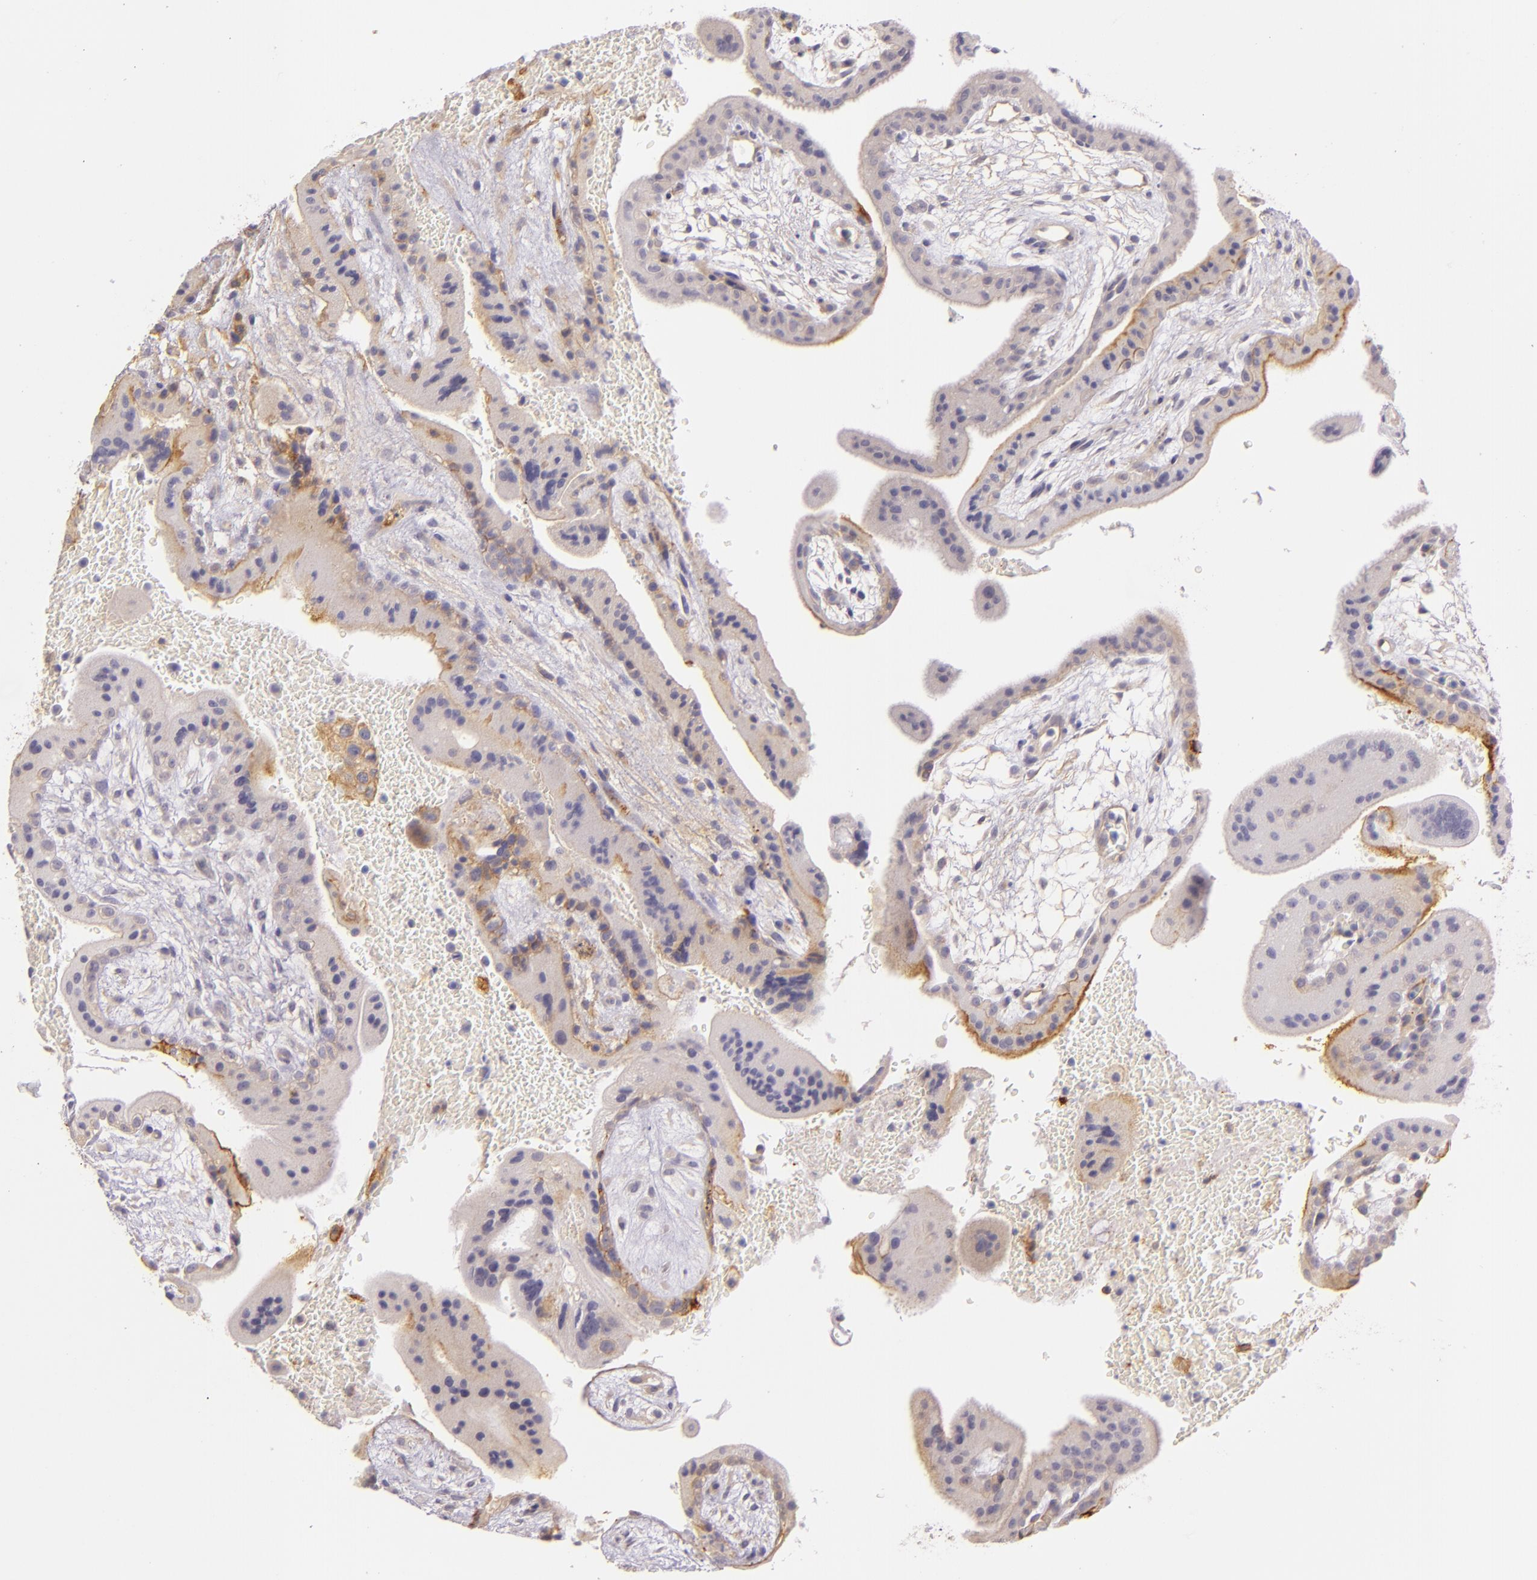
{"staining": {"intensity": "moderate", "quantity": ">75%", "location": "cytoplasmic/membranous"}, "tissue": "placenta", "cell_type": "Decidual cells", "image_type": "normal", "snomed": [{"axis": "morphology", "description": "Normal tissue, NOS"}, {"axis": "topography", "description": "Placenta"}], "caption": "Immunohistochemical staining of unremarkable human placenta reveals >75% levels of moderate cytoplasmic/membranous protein staining in about >75% of decidual cells.", "gene": "CTSF", "patient": {"sex": "female", "age": 35}}